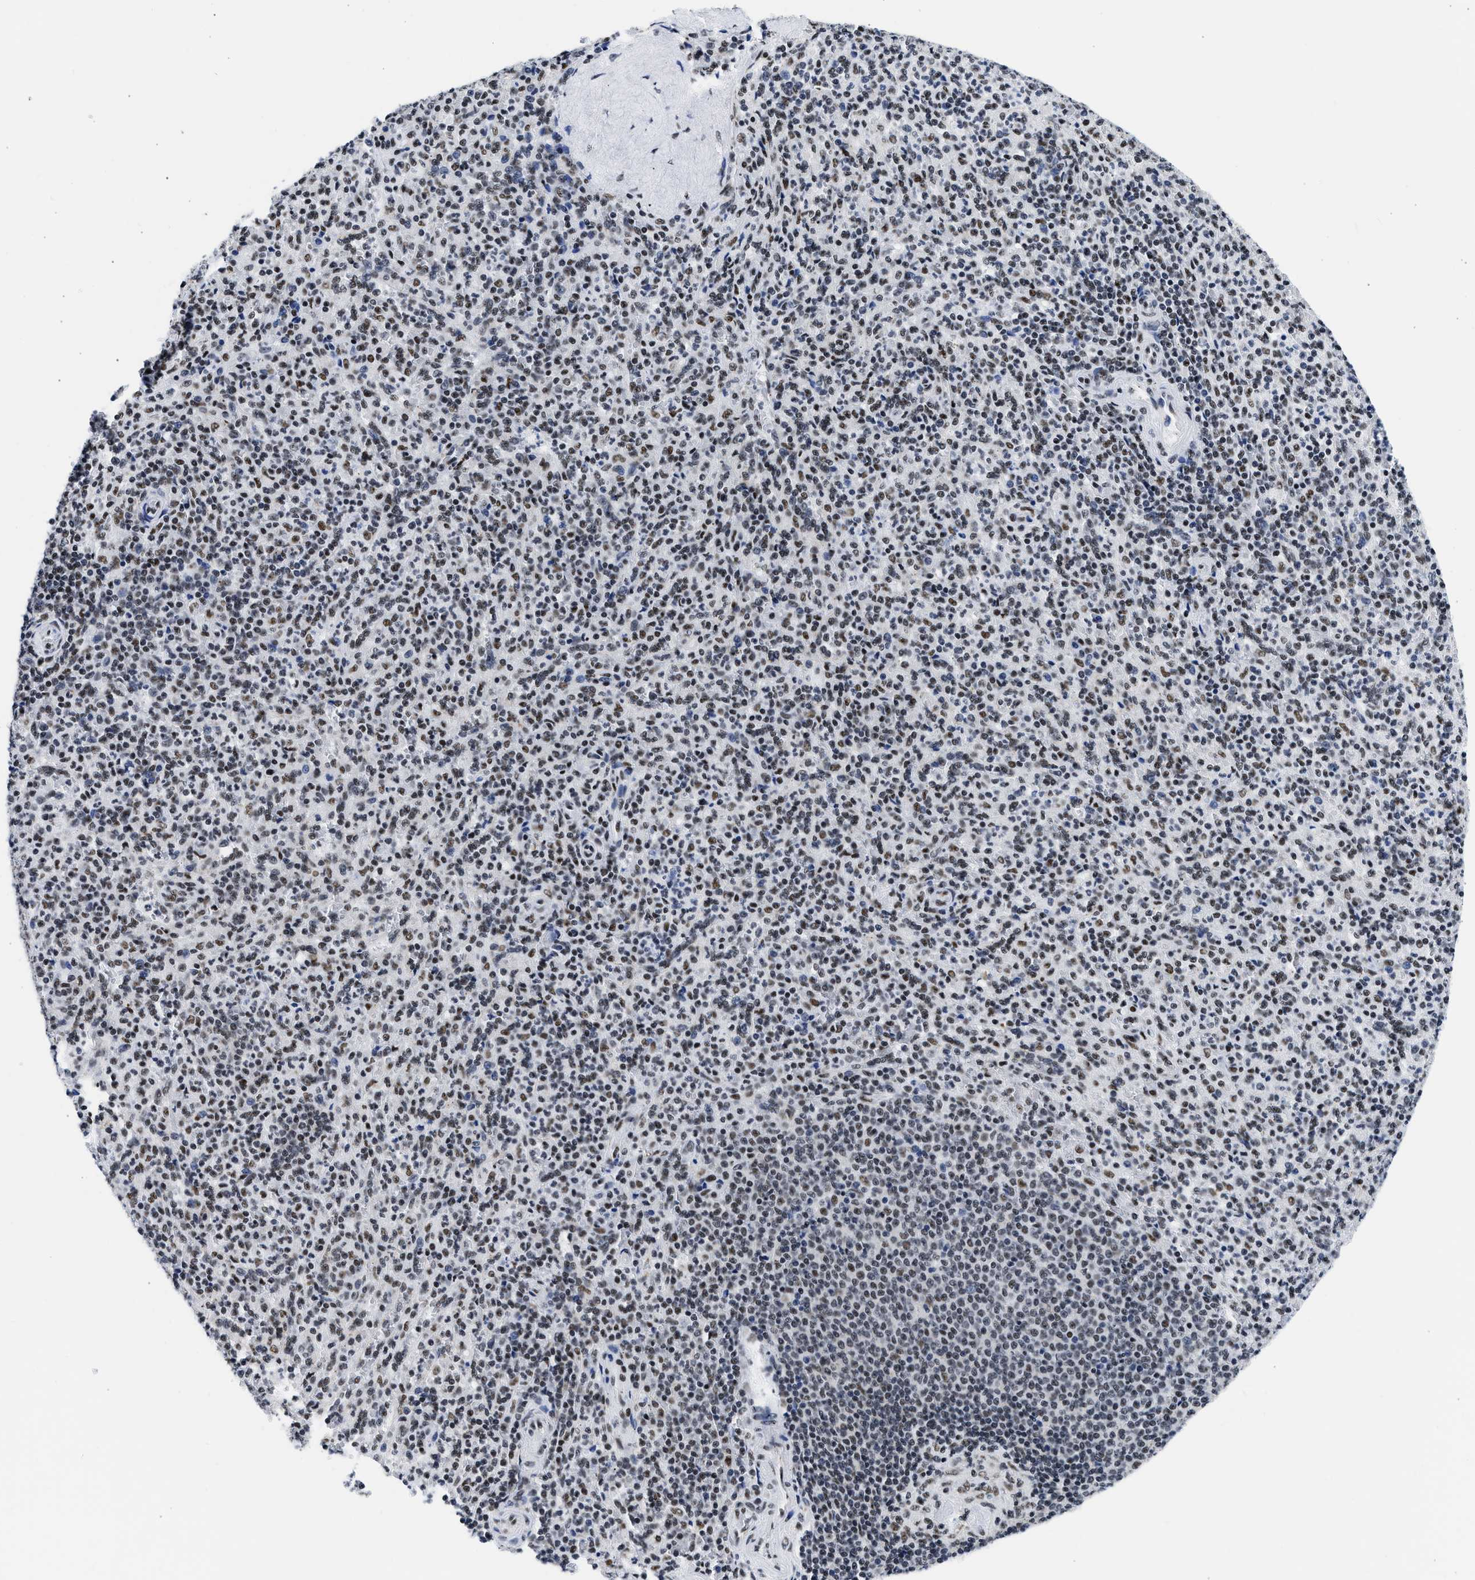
{"staining": {"intensity": "moderate", "quantity": ">75%", "location": "nuclear"}, "tissue": "spleen", "cell_type": "Cells in red pulp", "image_type": "normal", "snomed": [{"axis": "morphology", "description": "Normal tissue, NOS"}, {"axis": "topography", "description": "Spleen"}], "caption": "DAB immunohistochemical staining of unremarkable human spleen exhibits moderate nuclear protein positivity in about >75% of cells in red pulp.", "gene": "RBM8A", "patient": {"sex": "male", "age": 36}}